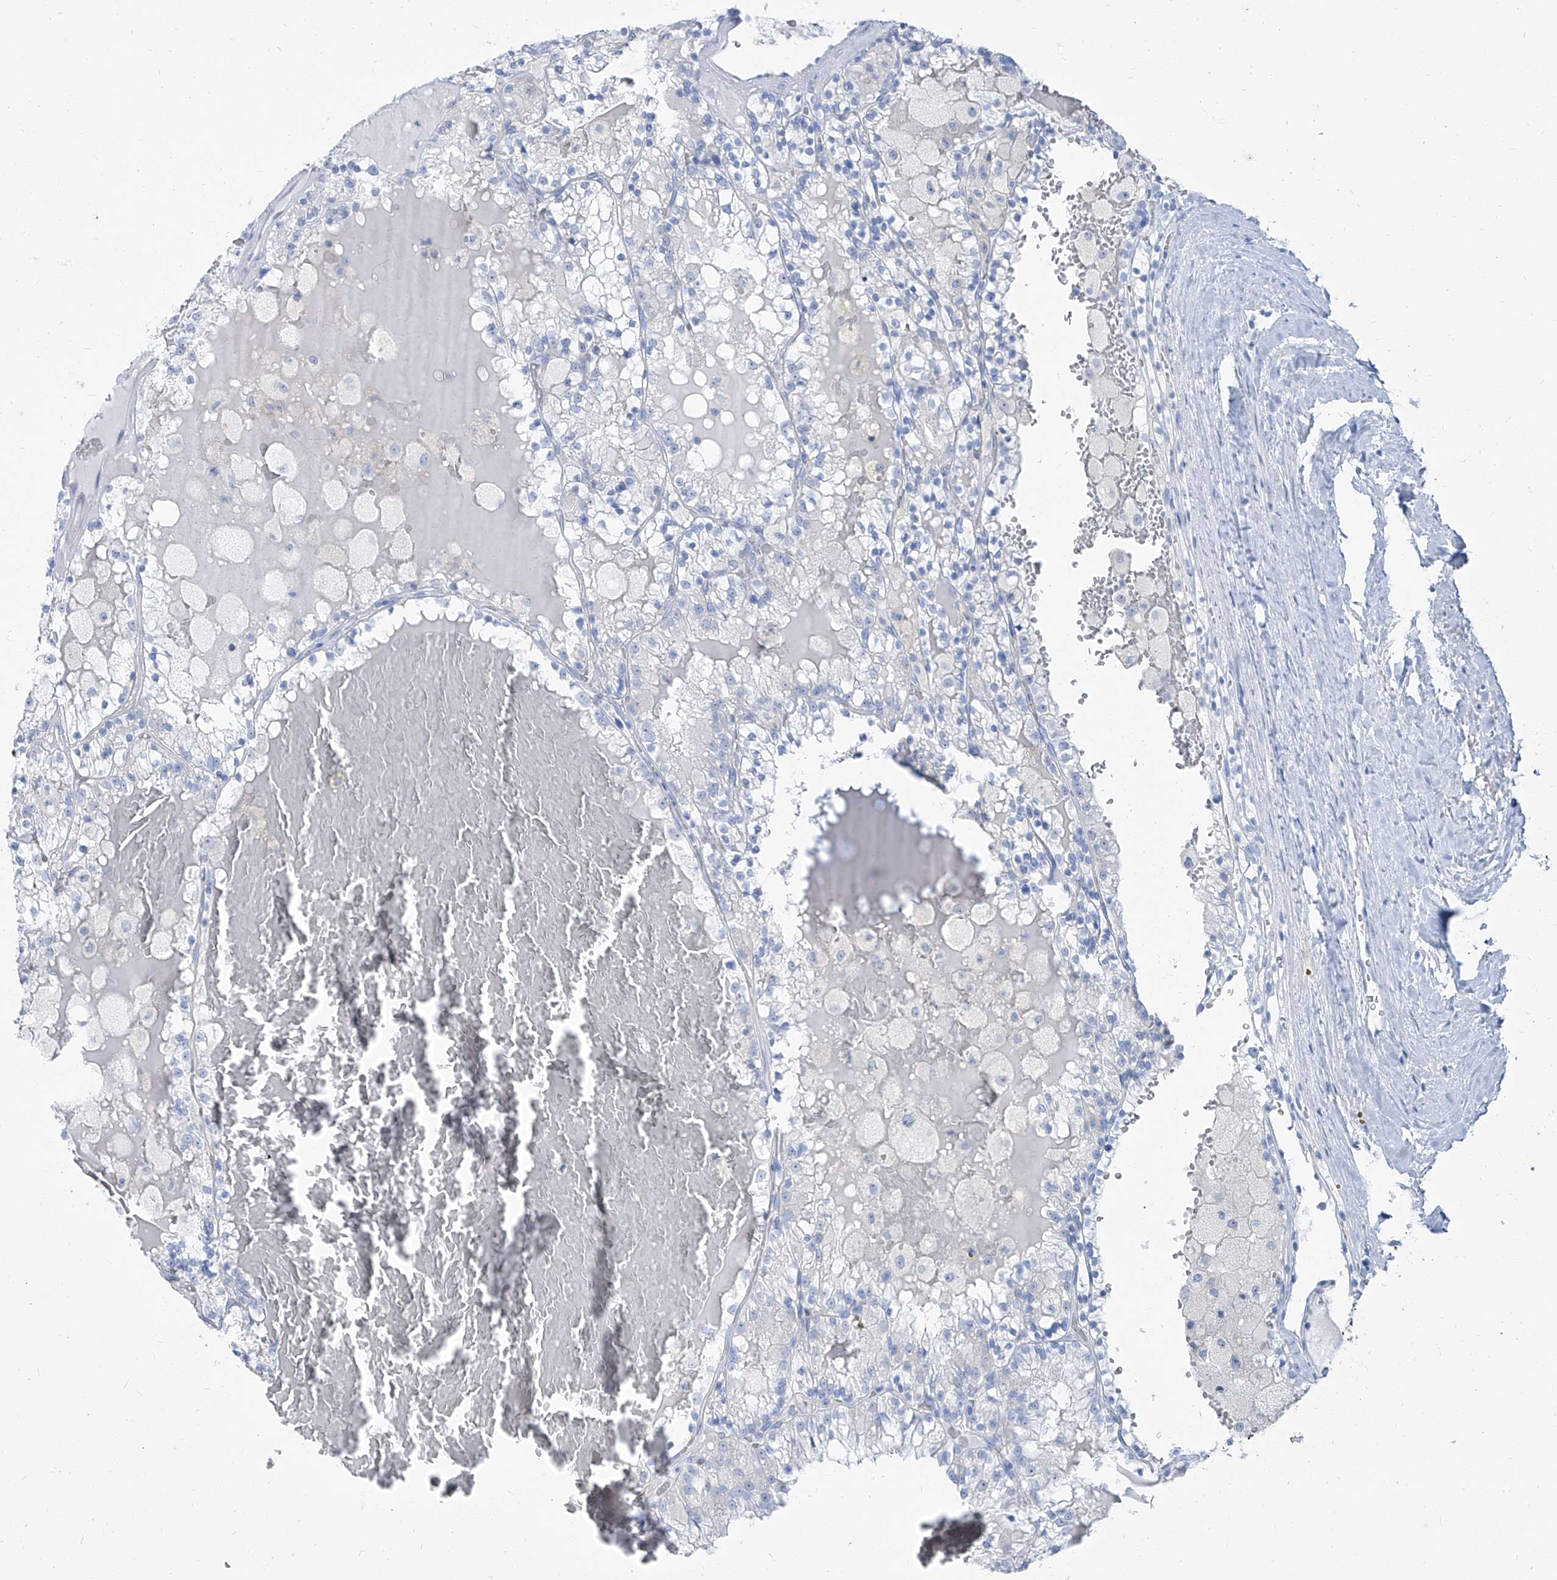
{"staining": {"intensity": "negative", "quantity": "none", "location": "none"}, "tissue": "renal cancer", "cell_type": "Tumor cells", "image_type": "cancer", "snomed": [{"axis": "morphology", "description": "Adenocarcinoma, NOS"}, {"axis": "topography", "description": "Kidney"}], "caption": "DAB (3,3'-diaminobenzidine) immunohistochemical staining of human renal cancer (adenocarcinoma) demonstrates no significant positivity in tumor cells. (Stains: DAB (3,3'-diaminobenzidine) immunohistochemistry (IHC) with hematoxylin counter stain, Microscopy: brightfield microscopy at high magnification).", "gene": "TXLNB", "patient": {"sex": "female", "age": 56}}